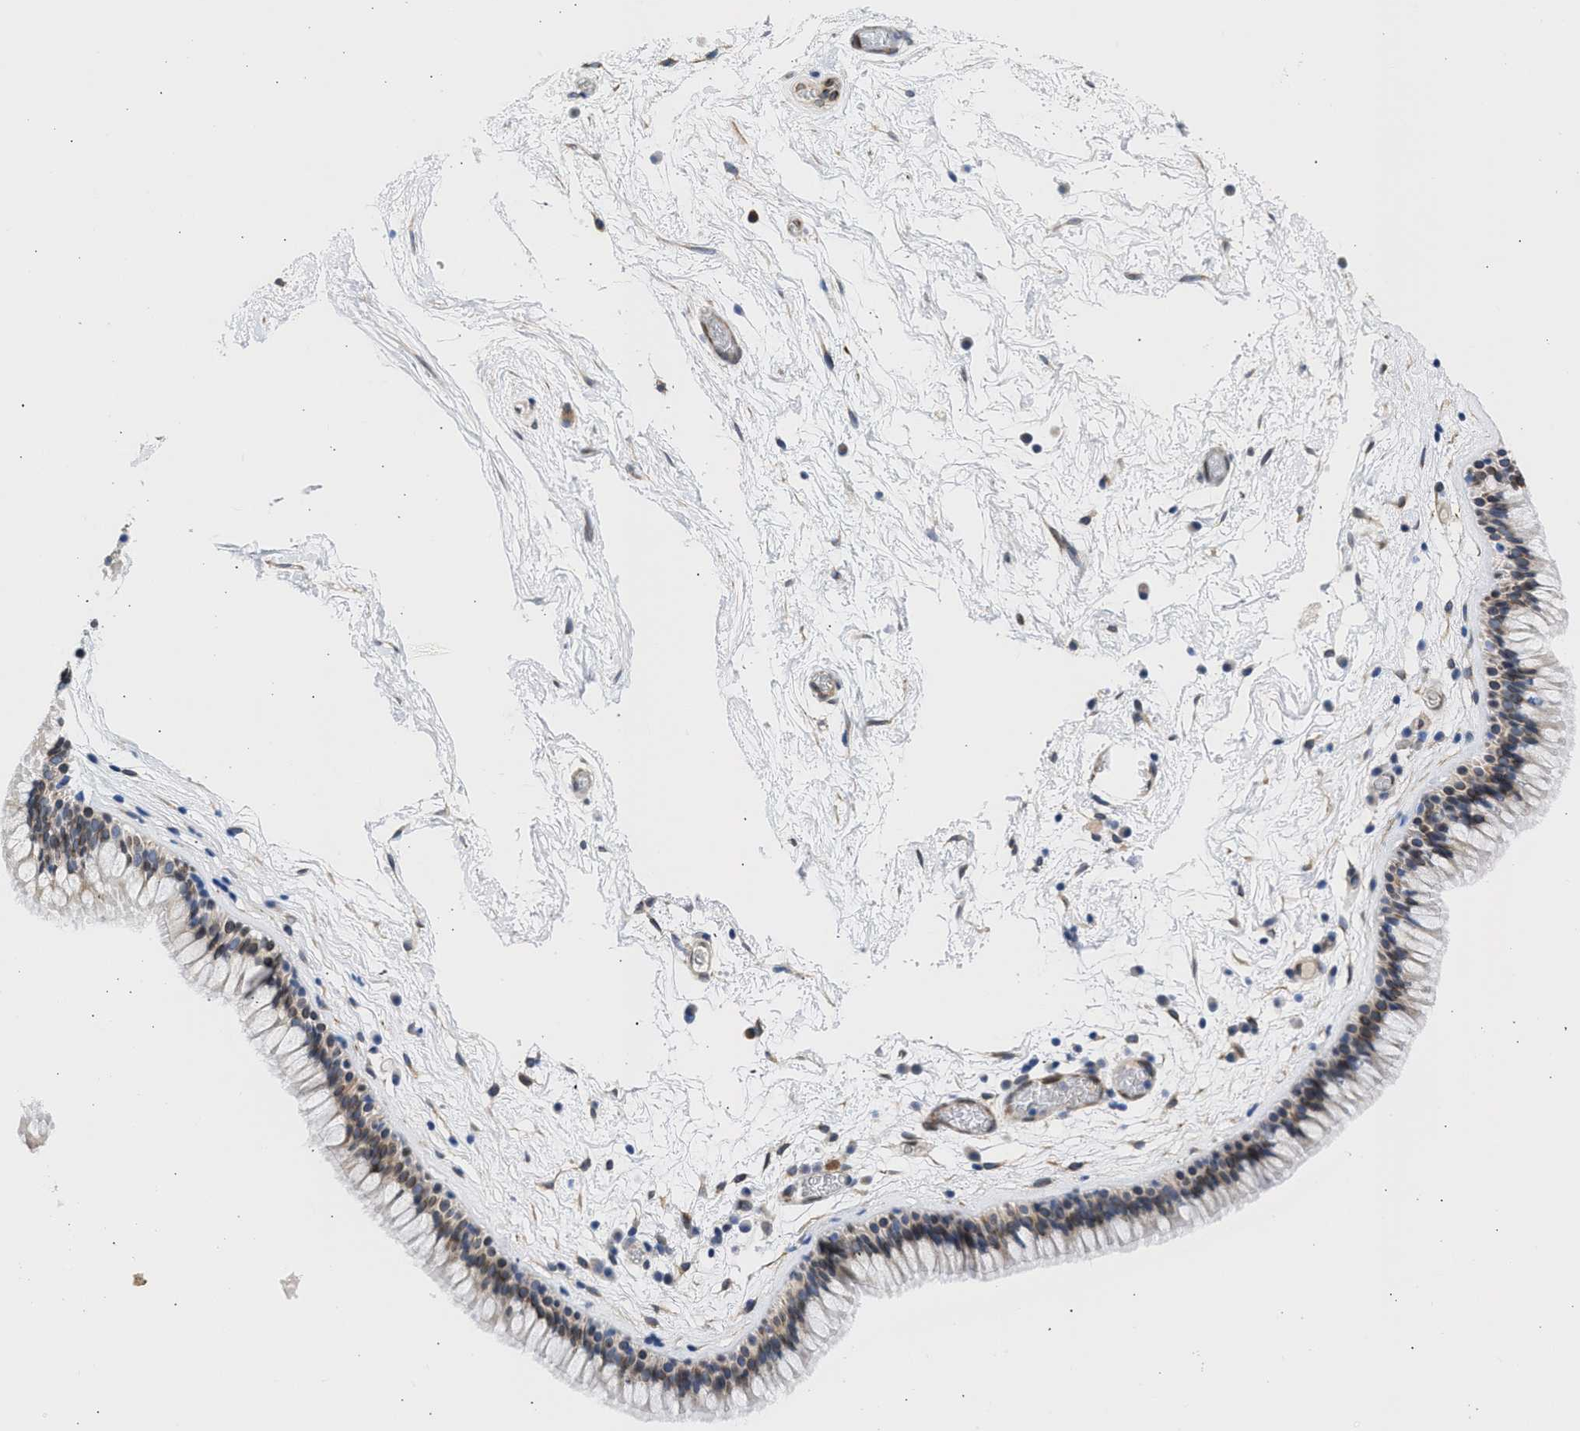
{"staining": {"intensity": "moderate", "quantity": "<25%", "location": "cytoplasmic/membranous,nuclear"}, "tissue": "nasopharynx", "cell_type": "Respiratory epithelial cells", "image_type": "normal", "snomed": [{"axis": "morphology", "description": "Normal tissue, NOS"}, {"axis": "morphology", "description": "Inflammation, NOS"}, {"axis": "topography", "description": "Nasopharynx"}], "caption": "A brown stain shows moderate cytoplasmic/membranous,nuclear staining of a protein in respiratory epithelial cells of benign human nasopharynx. The staining is performed using DAB brown chromogen to label protein expression. The nuclei are counter-stained blue using hematoxylin.", "gene": "NUP35", "patient": {"sex": "male", "age": 48}}